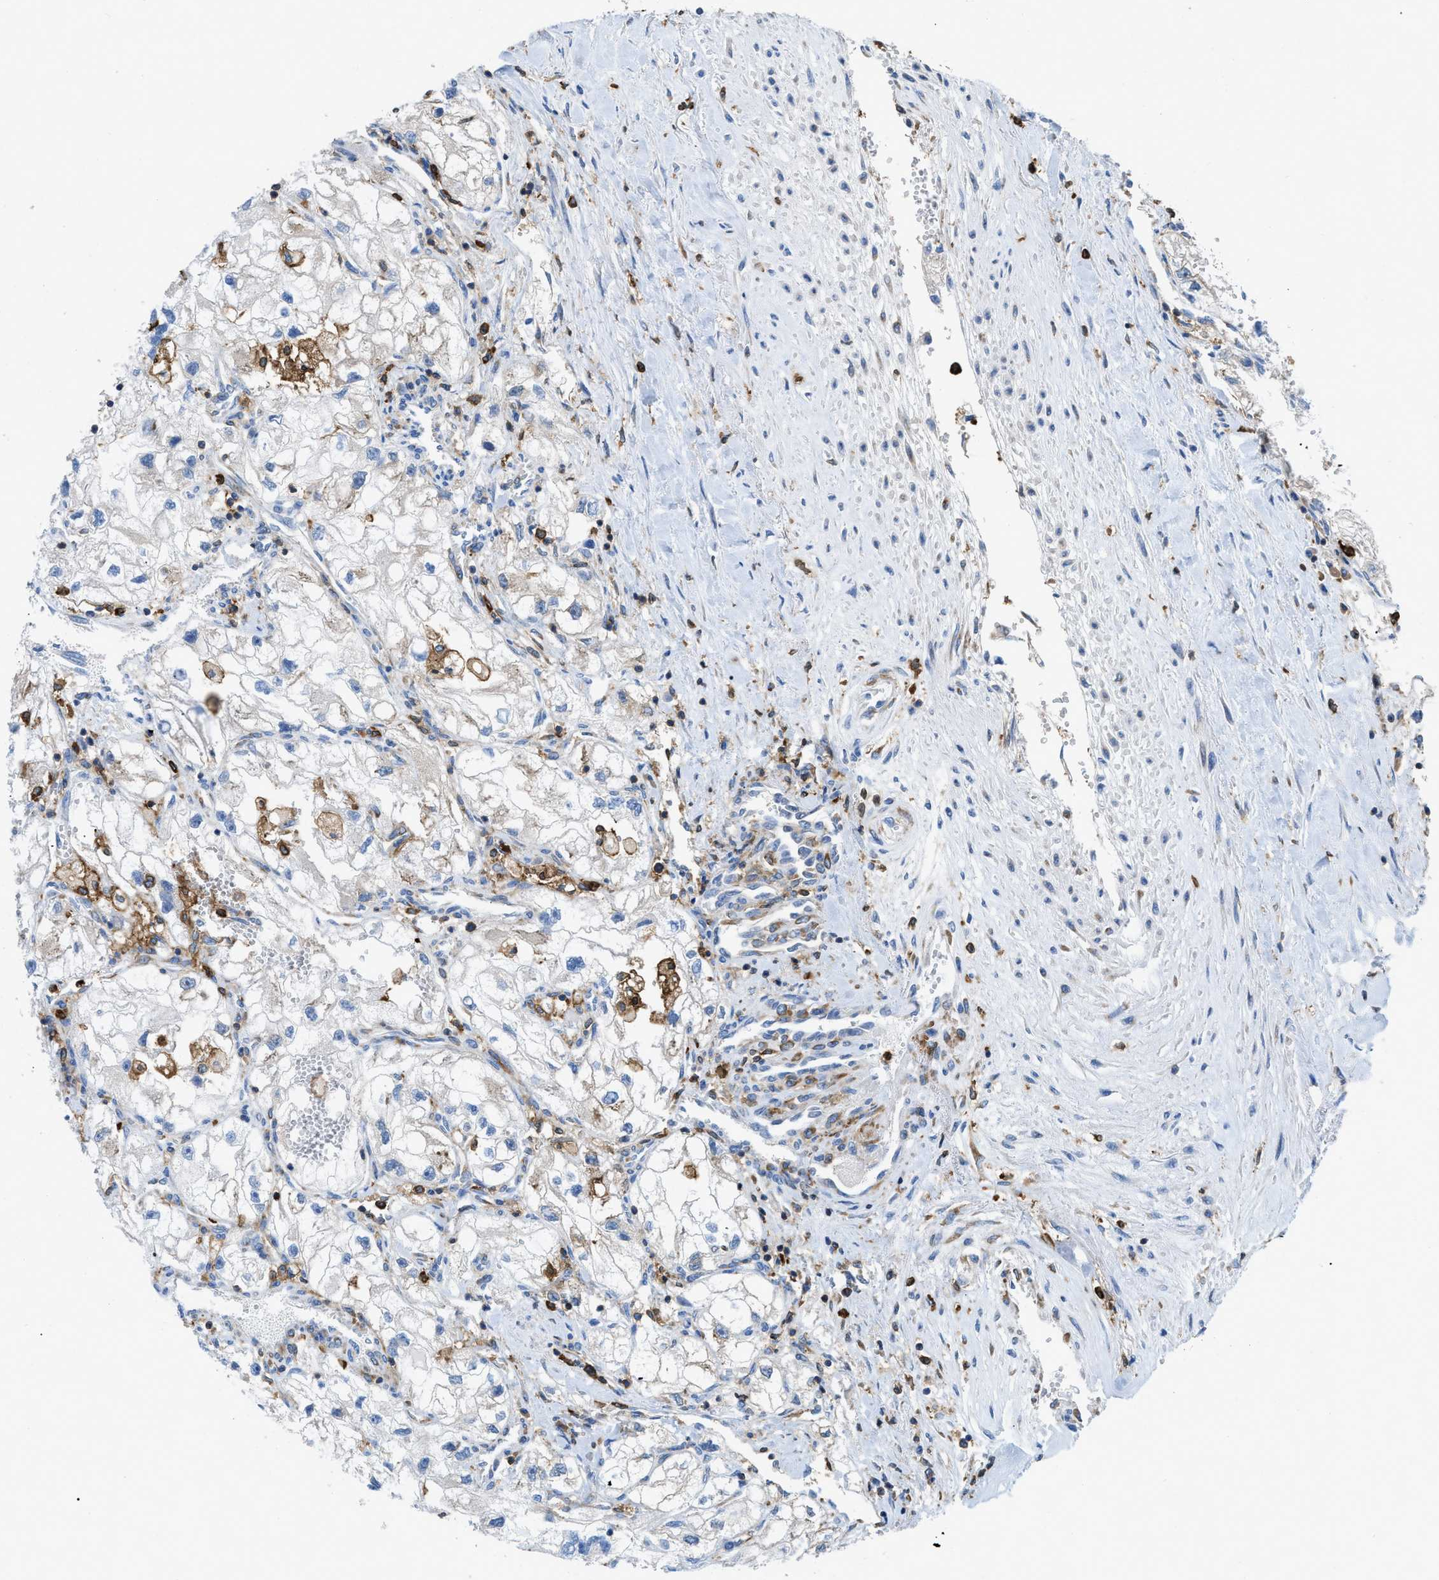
{"staining": {"intensity": "weak", "quantity": "<25%", "location": "cytoplasmic/membranous"}, "tissue": "renal cancer", "cell_type": "Tumor cells", "image_type": "cancer", "snomed": [{"axis": "morphology", "description": "Adenocarcinoma, NOS"}, {"axis": "topography", "description": "Kidney"}], "caption": "The immunohistochemistry photomicrograph has no significant positivity in tumor cells of adenocarcinoma (renal) tissue.", "gene": "GPAT4", "patient": {"sex": "female", "age": 70}}